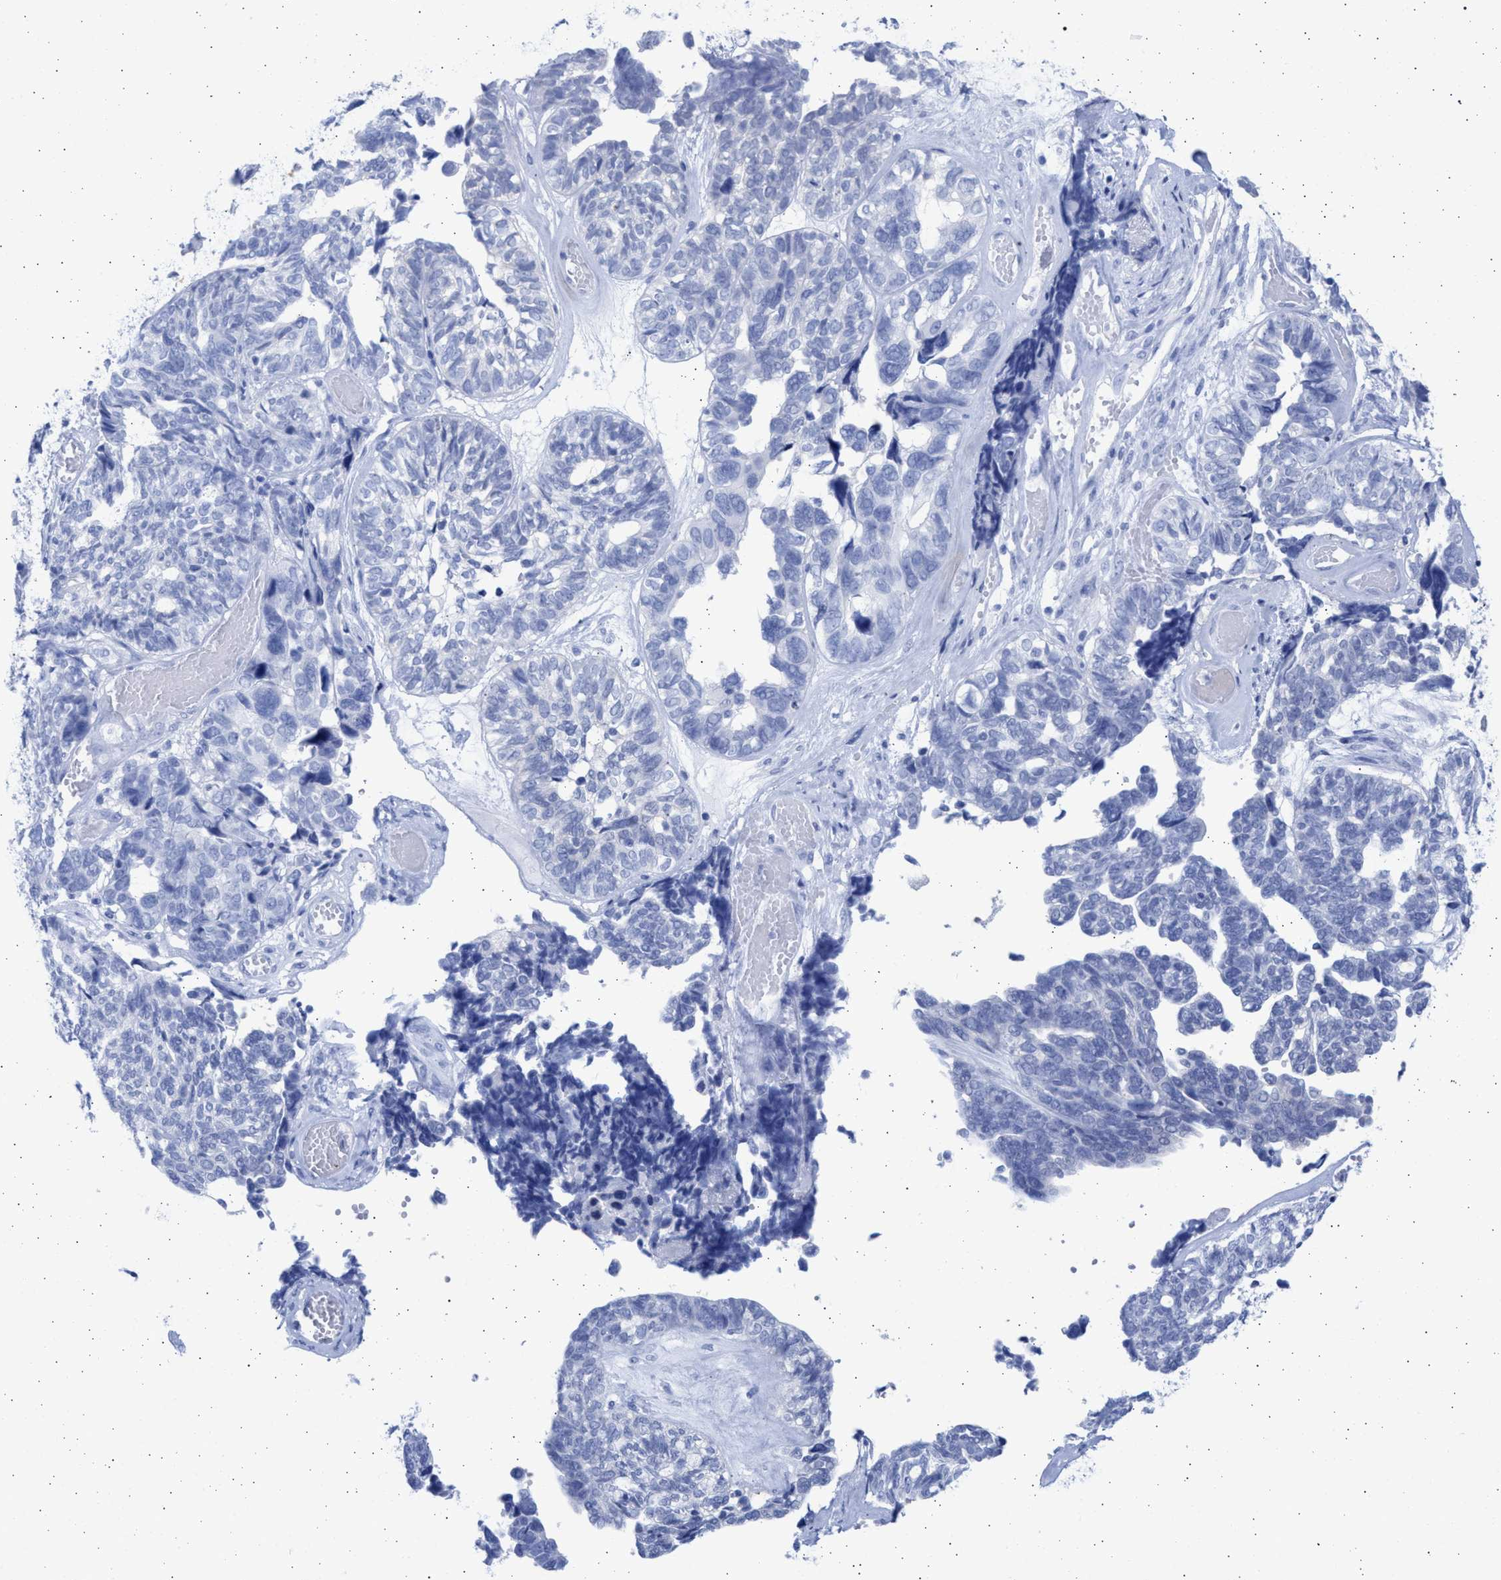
{"staining": {"intensity": "negative", "quantity": "none", "location": "none"}, "tissue": "ovarian cancer", "cell_type": "Tumor cells", "image_type": "cancer", "snomed": [{"axis": "morphology", "description": "Cystadenocarcinoma, serous, NOS"}, {"axis": "topography", "description": "Ovary"}], "caption": "IHC photomicrograph of human ovarian cancer (serous cystadenocarcinoma) stained for a protein (brown), which shows no positivity in tumor cells.", "gene": "ALDOC", "patient": {"sex": "female", "age": 79}}